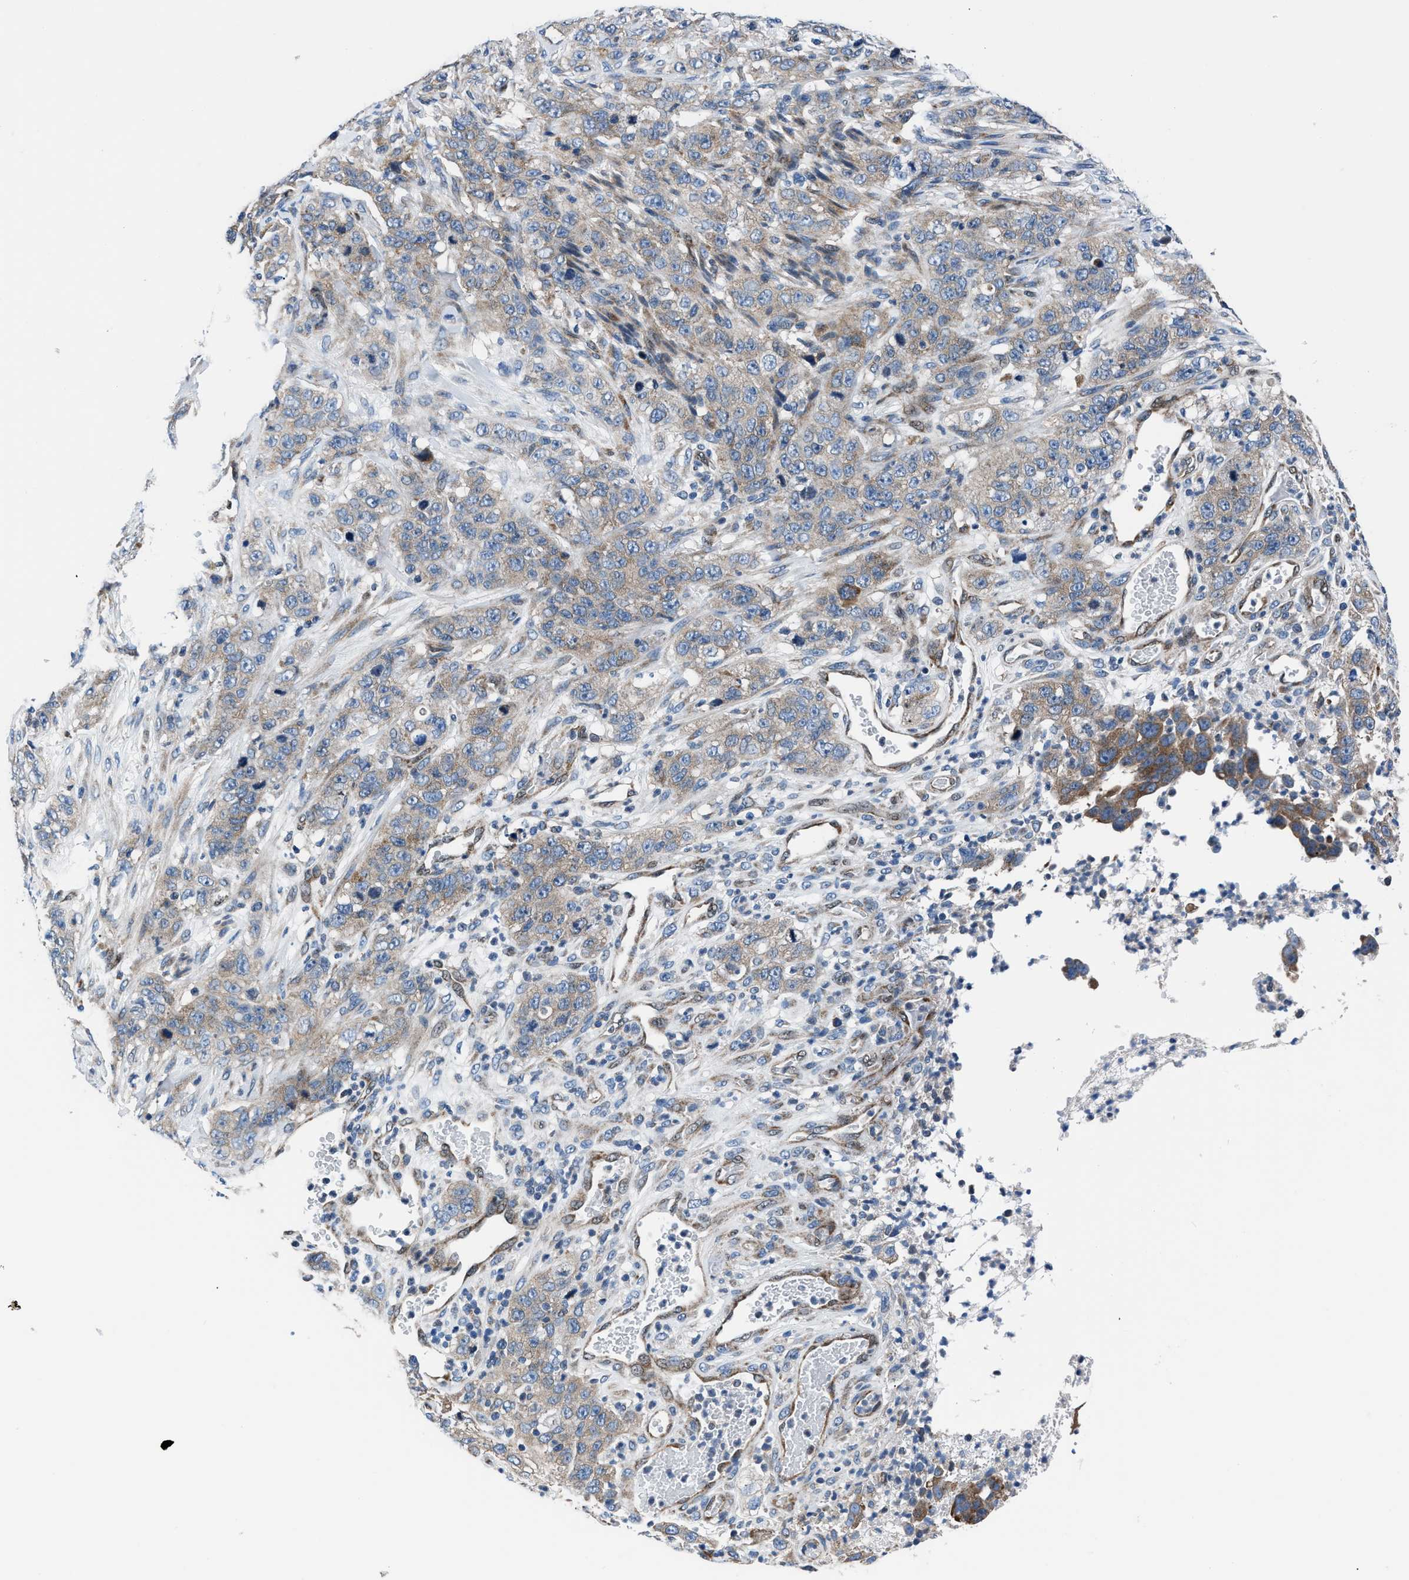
{"staining": {"intensity": "weak", "quantity": "25%-75%", "location": "cytoplasmic/membranous"}, "tissue": "stomach cancer", "cell_type": "Tumor cells", "image_type": "cancer", "snomed": [{"axis": "morphology", "description": "Adenocarcinoma, NOS"}, {"axis": "topography", "description": "Stomach"}], "caption": "Weak cytoplasmic/membranous protein positivity is seen in about 25%-75% of tumor cells in adenocarcinoma (stomach). (Stains: DAB (3,3'-diaminobenzidine) in brown, nuclei in blue, Microscopy: brightfield microscopy at high magnification).", "gene": "LMO2", "patient": {"sex": "male", "age": 48}}